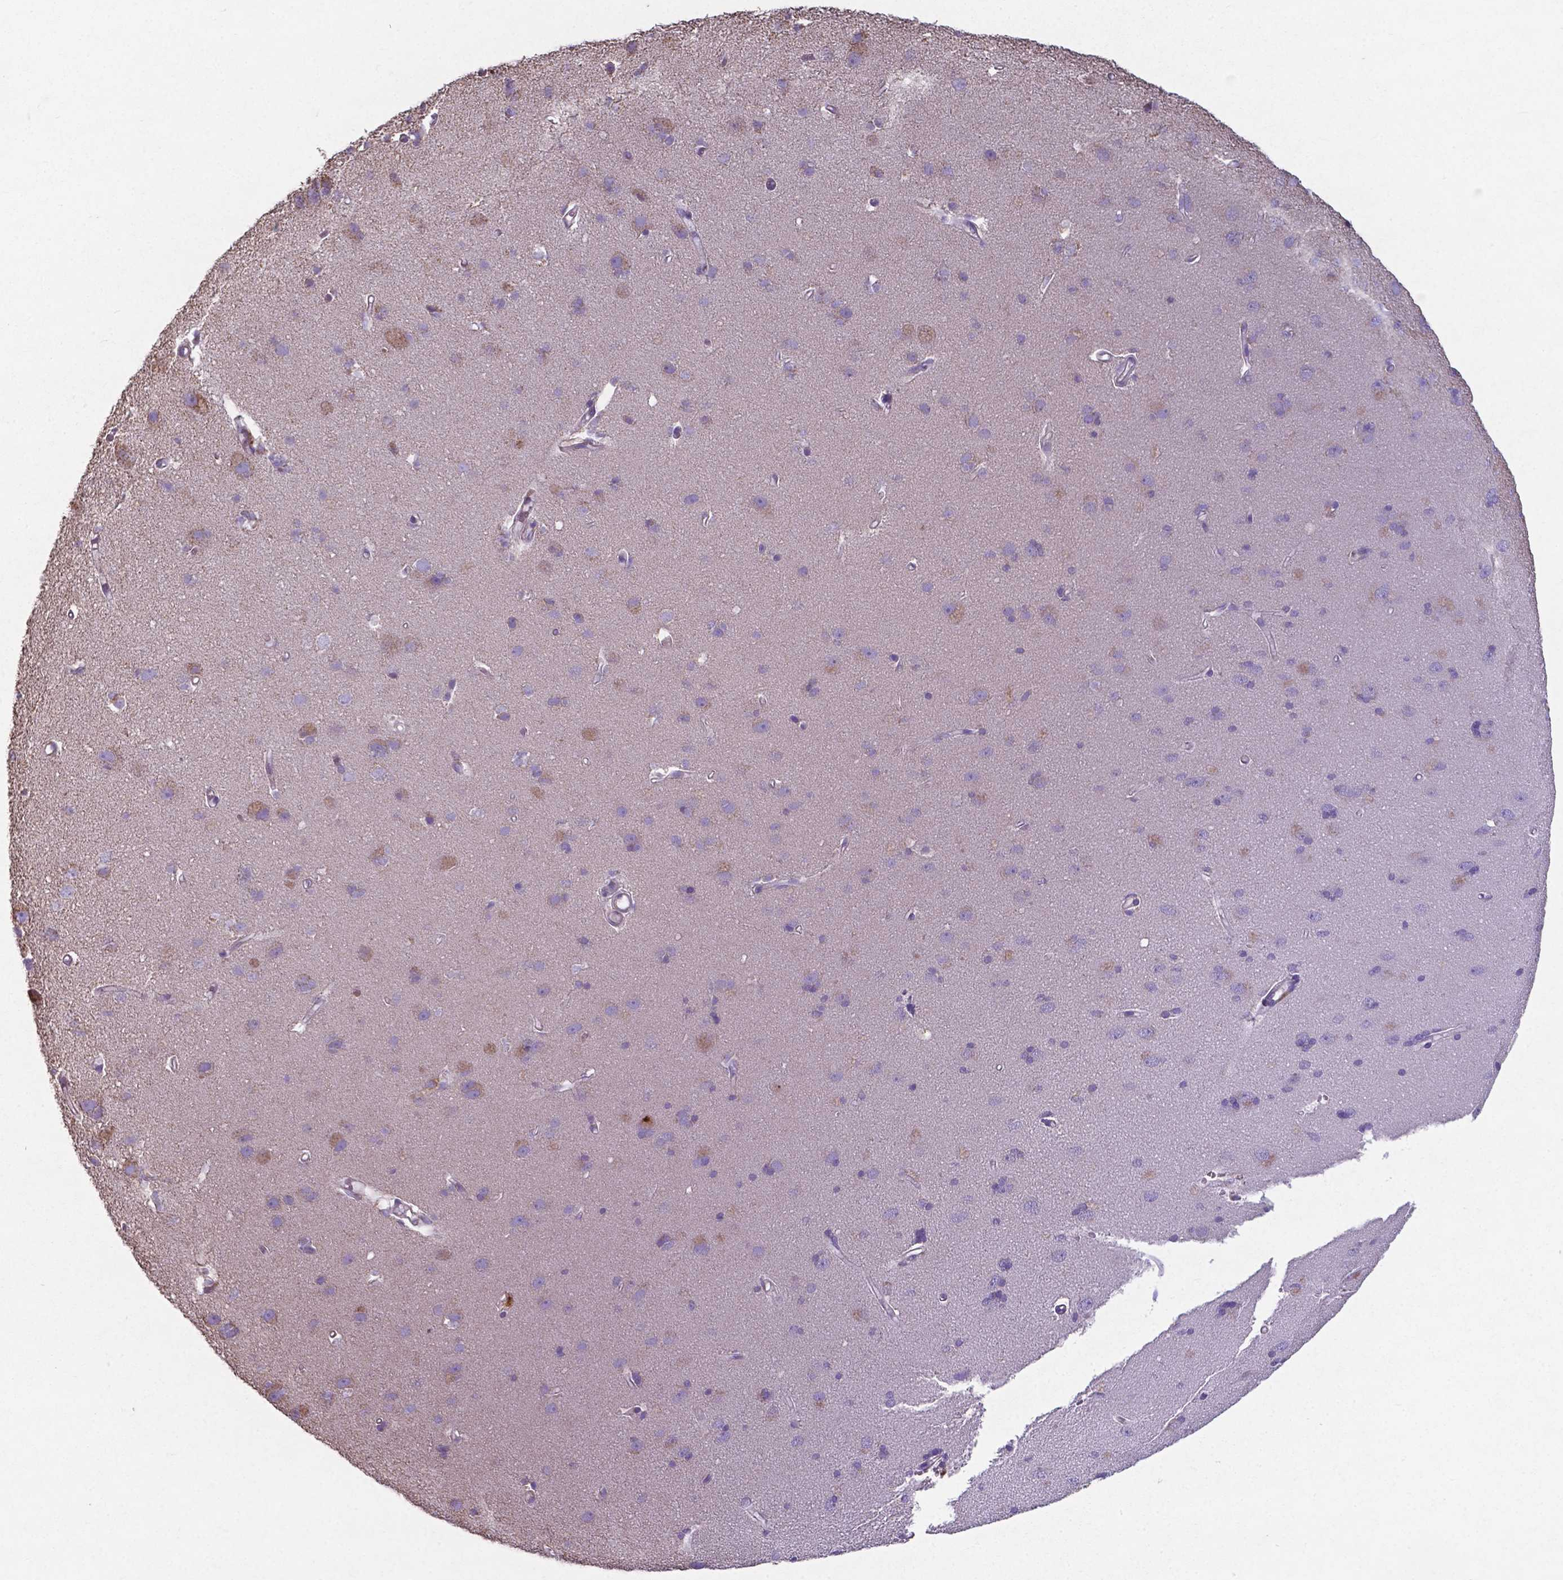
{"staining": {"intensity": "weak", "quantity": "25%-75%", "location": "cytoplasmic/membranous"}, "tissue": "cerebral cortex", "cell_type": "Endothelial cells", "image_type": "normal", "snomed": [{"axis": "morphology", "description": "Normal tissue, NOS"}, {"axis": "morphology", "description": "Glioma, malignant, High grade"}, {"axis": "topography", "description": "Cerebral cortex"}], "caption": "Immunohistochemistry (IHC) (DAB (3,3'-diaminobenzidine)) staining of benign human cerebral cortex reveals weak cytoplasmic/membranous protein positivity in about 25%-75% of endothelial cells. Using DAB (brown) and hematoxylin (blue) stains, captured at high magnification using brightfield microscopy.", "gene": "FAM114A1", "patient": {"sex": "male", "age": 71}}